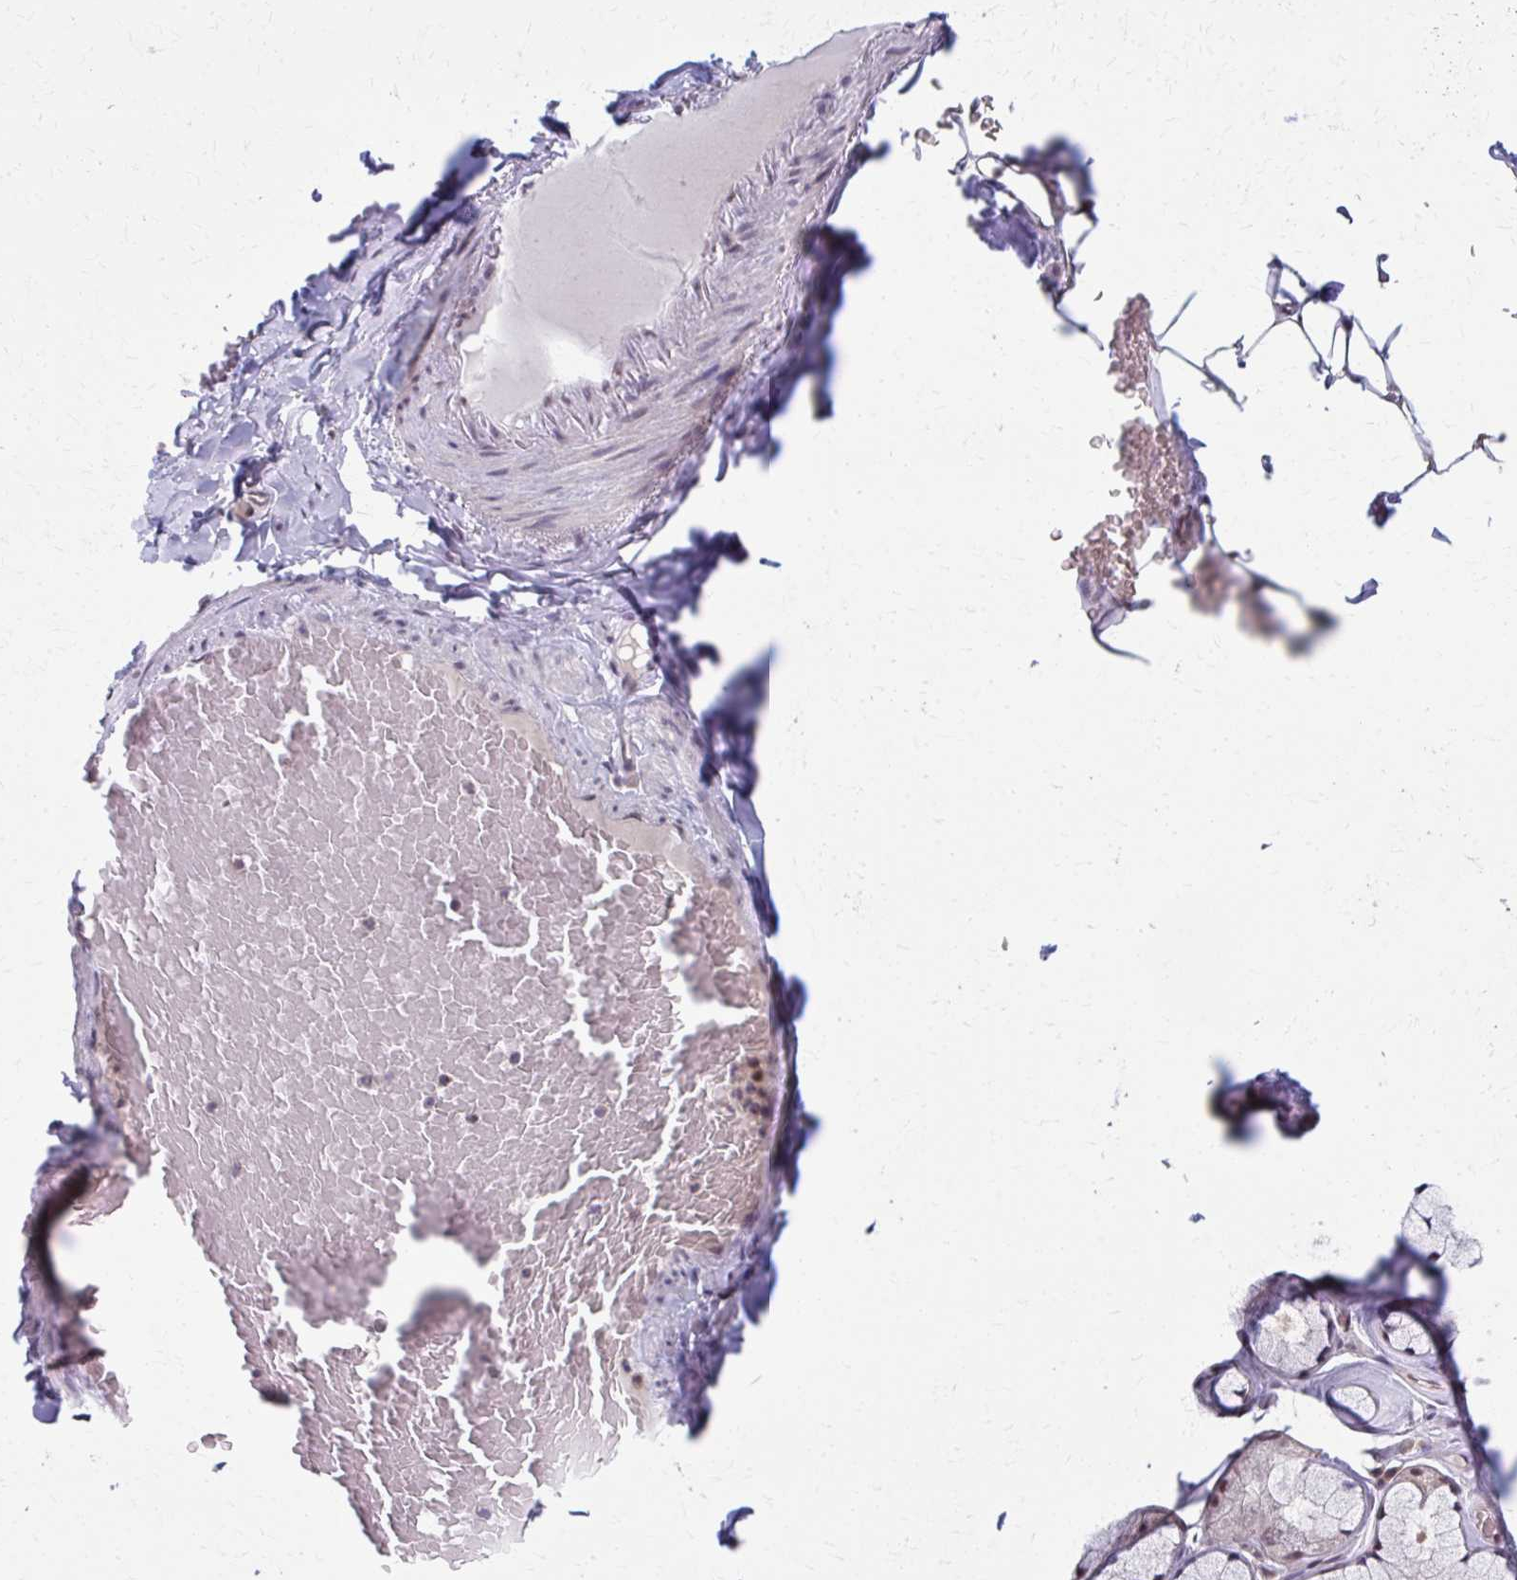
{"staining": {"intensity": "moderate", "quantity": ">75%", "location": "nuclear"}, "tissue": "adipose tissue", "cell_type": "Adipocytes", "image_type": "normal", "snomed": [{"axis": "morphology", "description": "Normal tissue, NOS"}, {"axis": "topography", "description": "Cartilage tissue"}, {"axis": "topography", "description": "Bronchus"}, {"axis": "topography", "description": "Peripheral nerve tissue"}], "caption": "An immunohistochemistry image of unremarkable tissue is shown. Protein staining in brown labels moderate nuclear positivity in adipose tissue within adipocytes.", "gene": "SETBP1", "patient": {"sex": "male", "age": 67}}